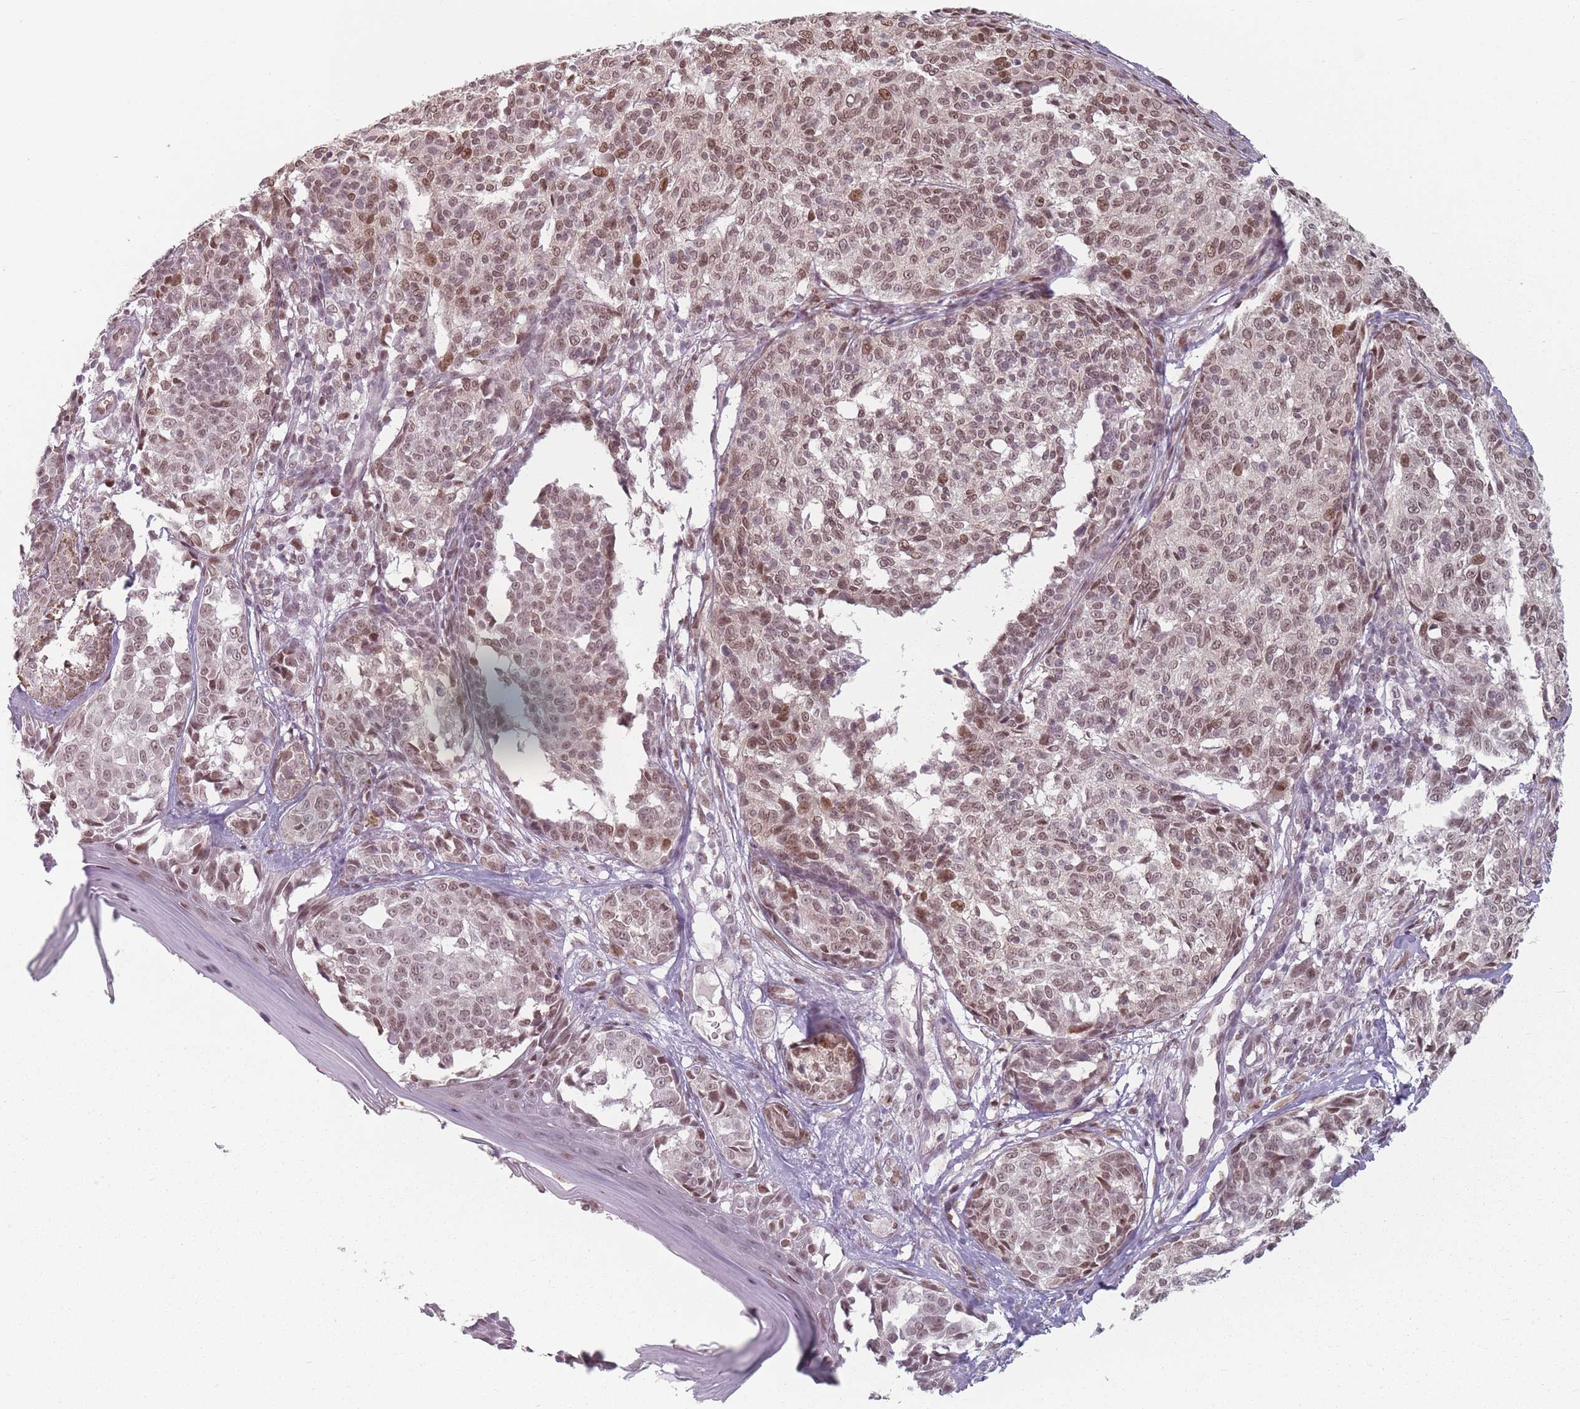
{"staining": {"intensity": "moderate", "quantity": ">75%", "location": "nuclear"}, "tissue": "melanoma", "cell_type": "Tumor cells", "image_type": "cancer", "snomed": [{"axis": "morphology", "description": "Malignant melanoma, NOS"}, {"axis": "topography", "description": "Skin of upper extremity"}], "caption": "Protein staining of malignant melanoma tissue displays moderate nuclear staining in approximately >75% of tumor cells.", "gene": "SH3BGRL2", "patient": {"sex": "male", "age": 40}}